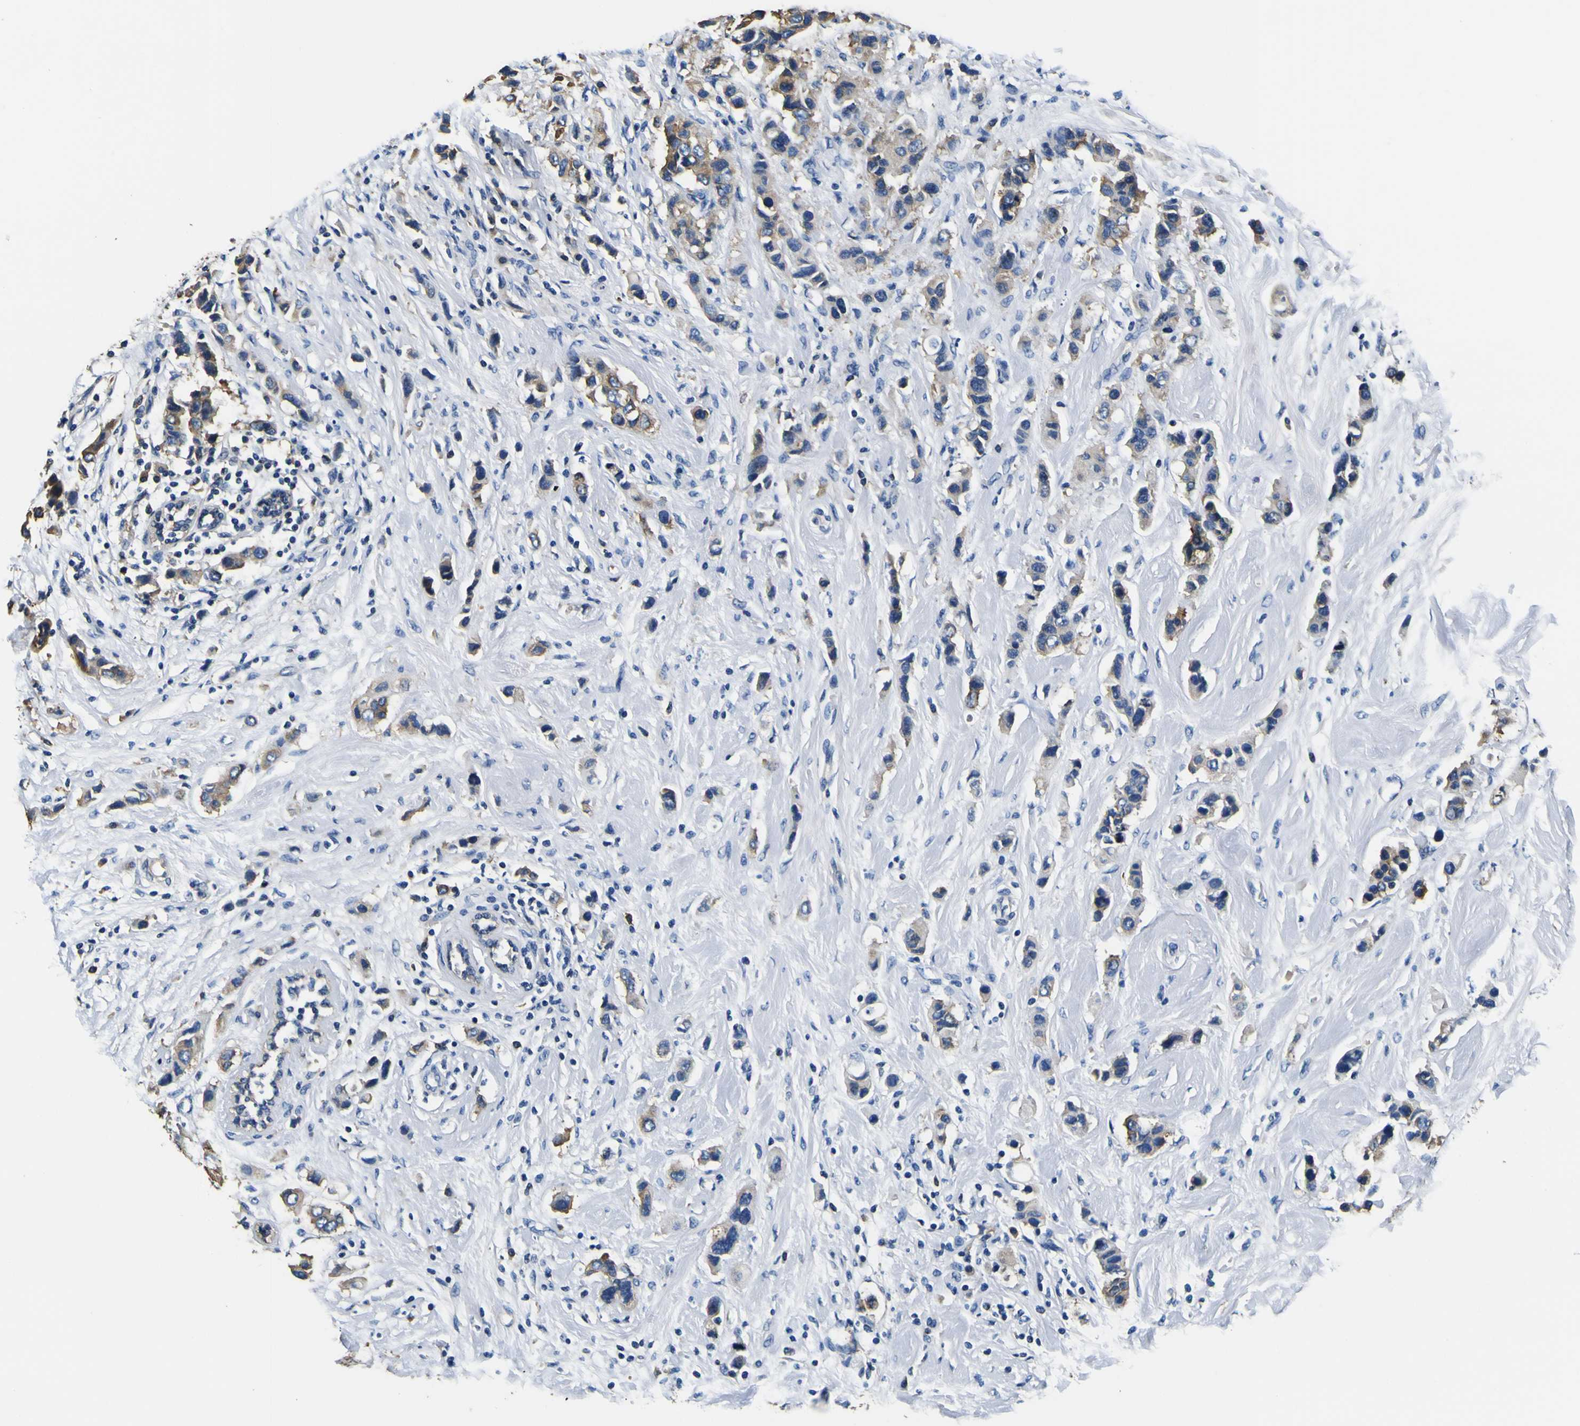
{"staining": {"intensity": "weak", "quantity": ">75%", "location": "cytoplasmic/membranous"}, "tissue": "breast cancer", "cell_type": "Tumor cells", "image_type": "cancer", "snomed": [{"axis": "morphology", "description": "Normal tissue, NOS"}, {"axis": "morphology", "description": "Duct carcinoma"}, {"axis": "topography", "description": "Breast"}], "caption": "About >75% of tumor cells in intraductal carcinoma (breast) display weak cytoplasmic/membranous protein staining as visualized by brown immunohistochemical staining.", "gene": "TUBA1B", "patient": {"sex": "female", "age": 50}}